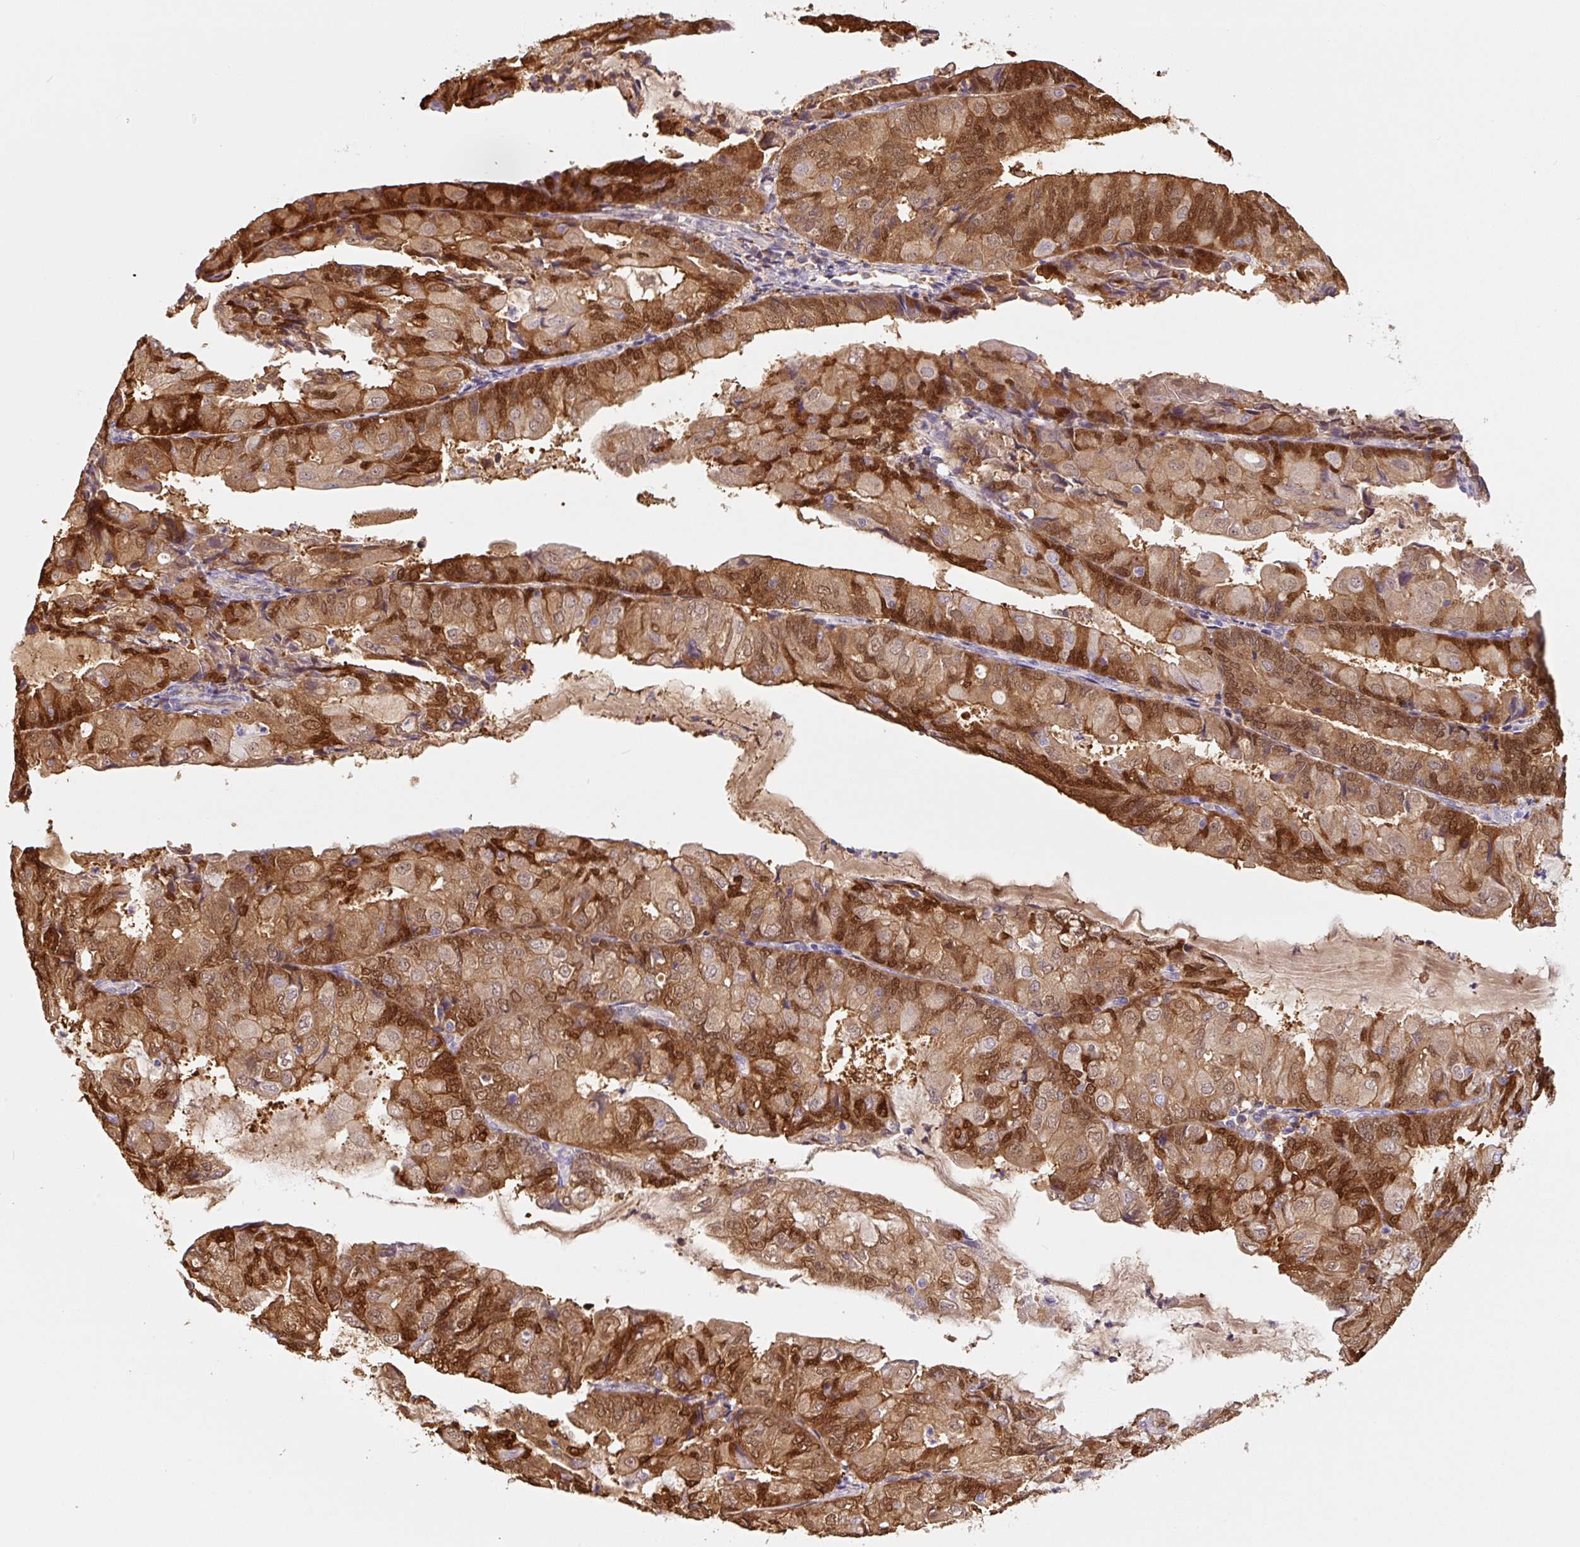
{"staining": {"intensity": "strong", "quantity": ">75%", "location": "cytoplasmic/membranous,nuclear"}, "tissue": "endometrial cancer", "cell_type": "Tumor cells", "image_type": "cancer", "snomed": [{"axis": "morphology", "description": "Adenocarcinoma, NOS"}, {"axis": "topography", "description": "Endometrium"}], "caption": "DAB (3,3'-diaminobenzidine) immunohistochemical staining of endometrial cancer (adenocarcinoma) shows strong cytoplasmic/membranous and nuclear protein expression in approximately >75% of tumor cells. The protein of interest is shown in brown color, while the nuclei are stained blue.", "gene": "ASRGL1", "patient": {"sex": "female", "age": 81}}